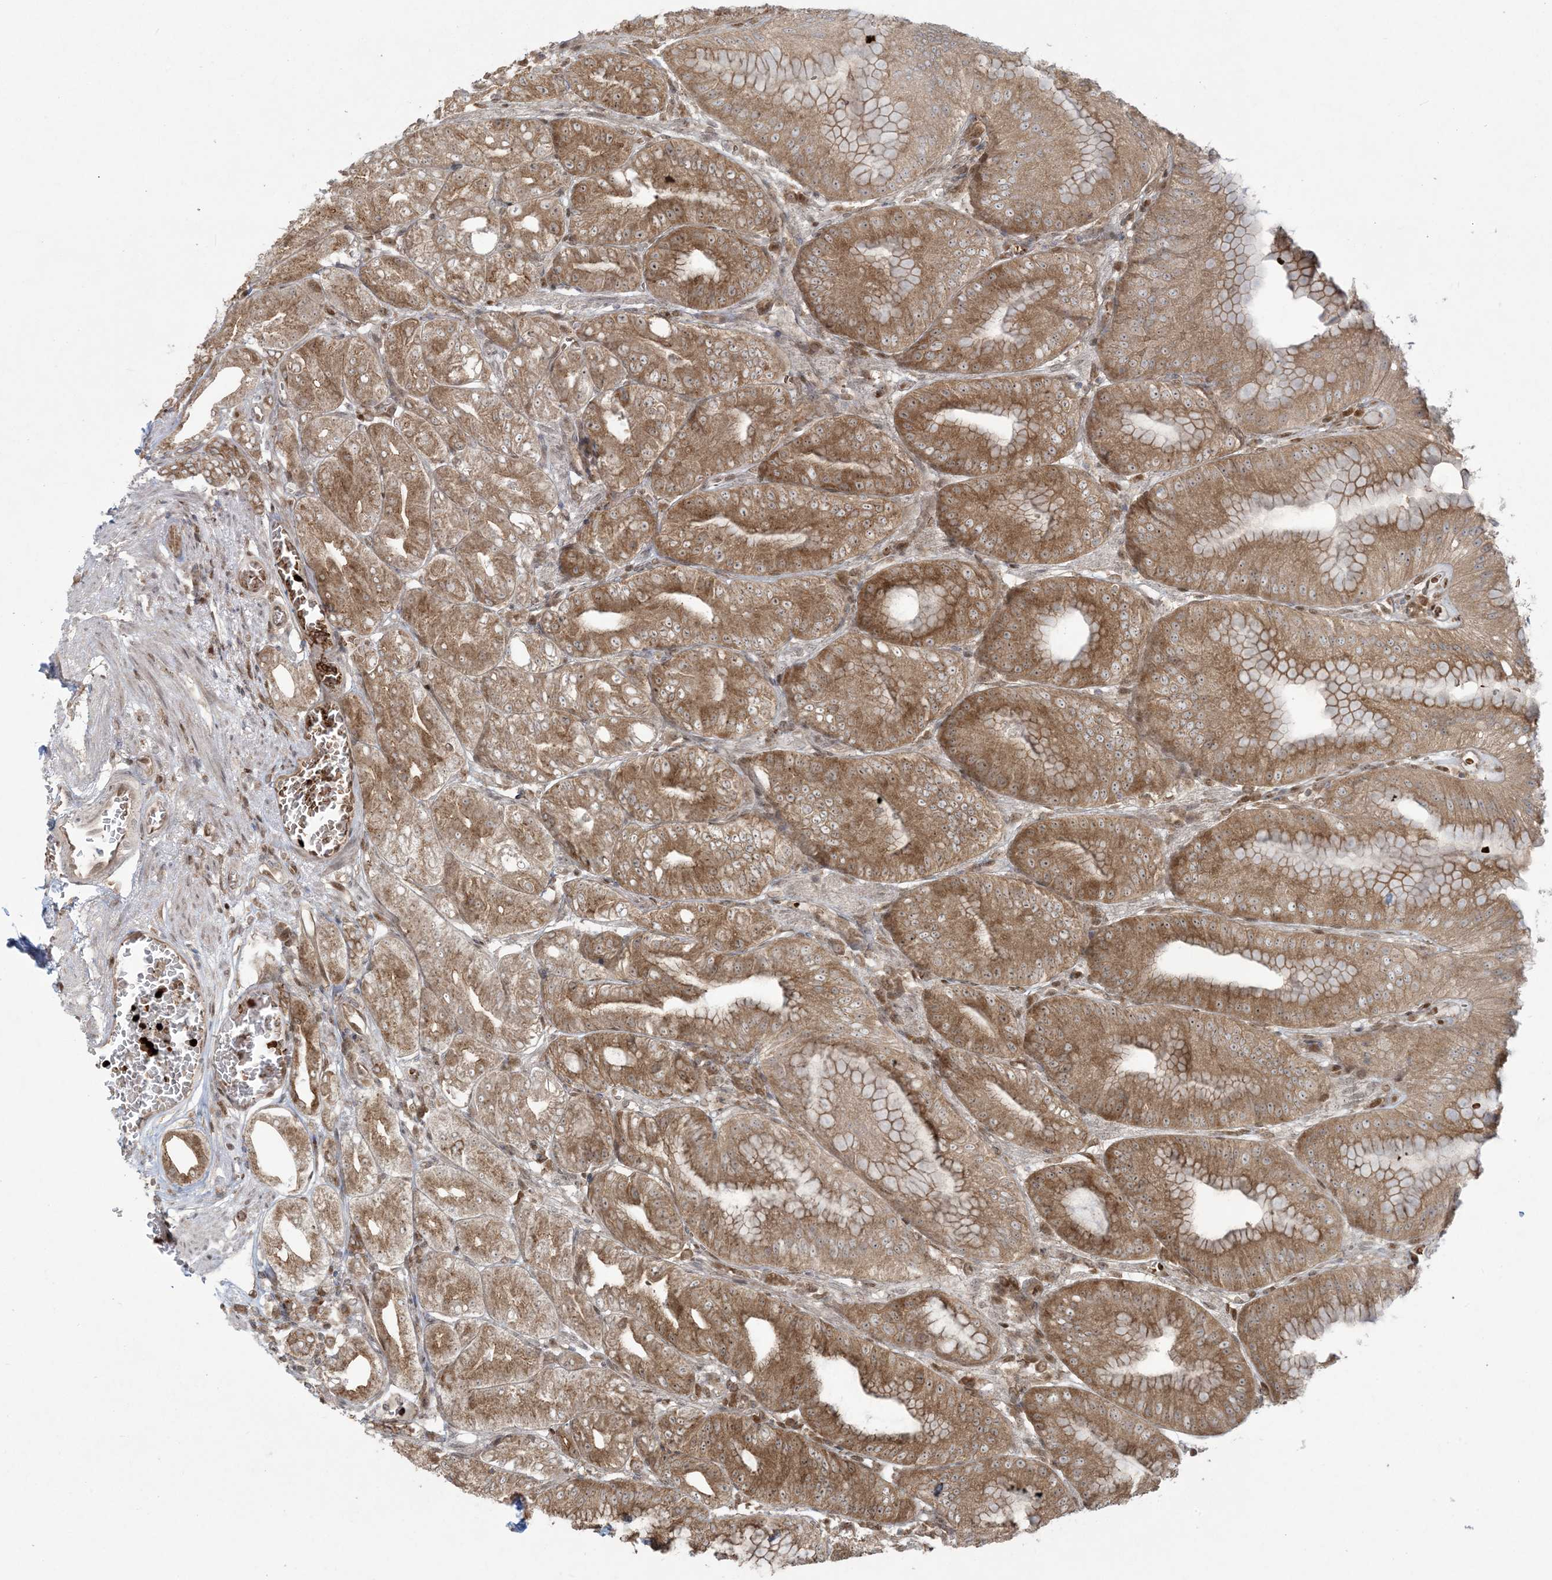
{"staining": {"intensity": "moderate", "quantity": ">75%", "location": "cytoplasmic/membranous"}, "tissue": "stomach", "cell_type": "Glandular cells", "image_type": "normal", "snomed": [{"axis": "morphology", "description": "Normal tissue, NOS"}, {"axis": "topography", "description": "Stomach, lower"}], "caption": "IHC of normal stomach exhibits medium levels of moderate cytoplasmic/membranous expression in about >75% of glandular cells. The staining was performed using DAB (3,3'-diaminobenzidine), with brown indicating positive protein expression. Nuclei are stained blue with hematoxylin.", "gene": "ABCF3", "patient": {"sex": "male", "age": 71}}